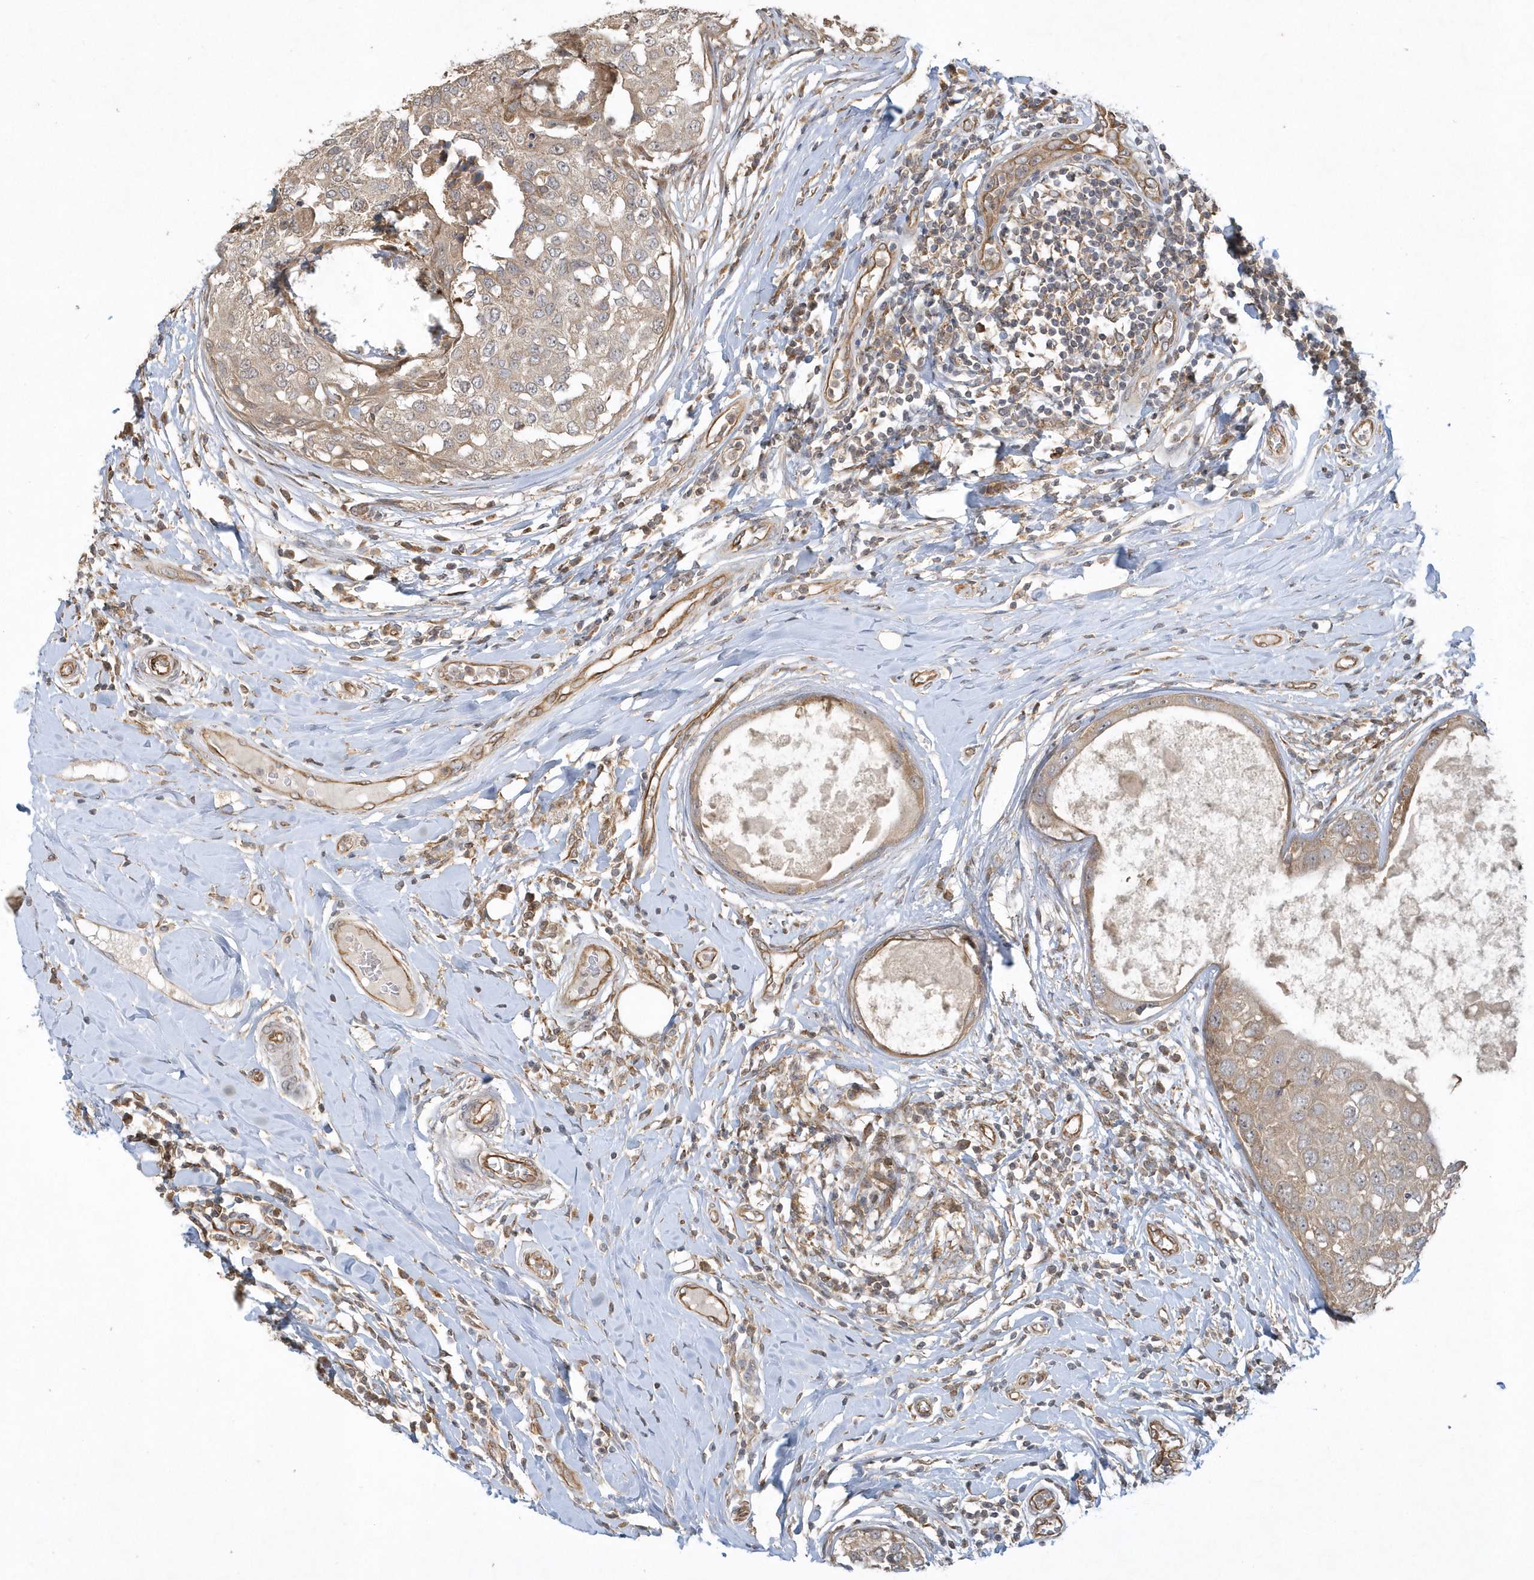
{"staining": {"intensity": "weak", "quantity": ">75%", "location": "cytoplasmic/membranous"}, "tissue": "breast cancer", "cell_type": "Tumor cells", "image_type": "cancer", "snomed": [{"axis": "morphology", "description": "Duct carcinoma"}, {"axis": "topography", "description": "Breast"}], "caption": "Tumor cells display low levels of weak cytoplasmic/membranous positivity in approximately >75% of cells in breast cancer. The protein of interest is shown in brown color, while the nuclei are stained blue.", "gene": "THG1L", "patient": {"sex": "female", "age": 27}}